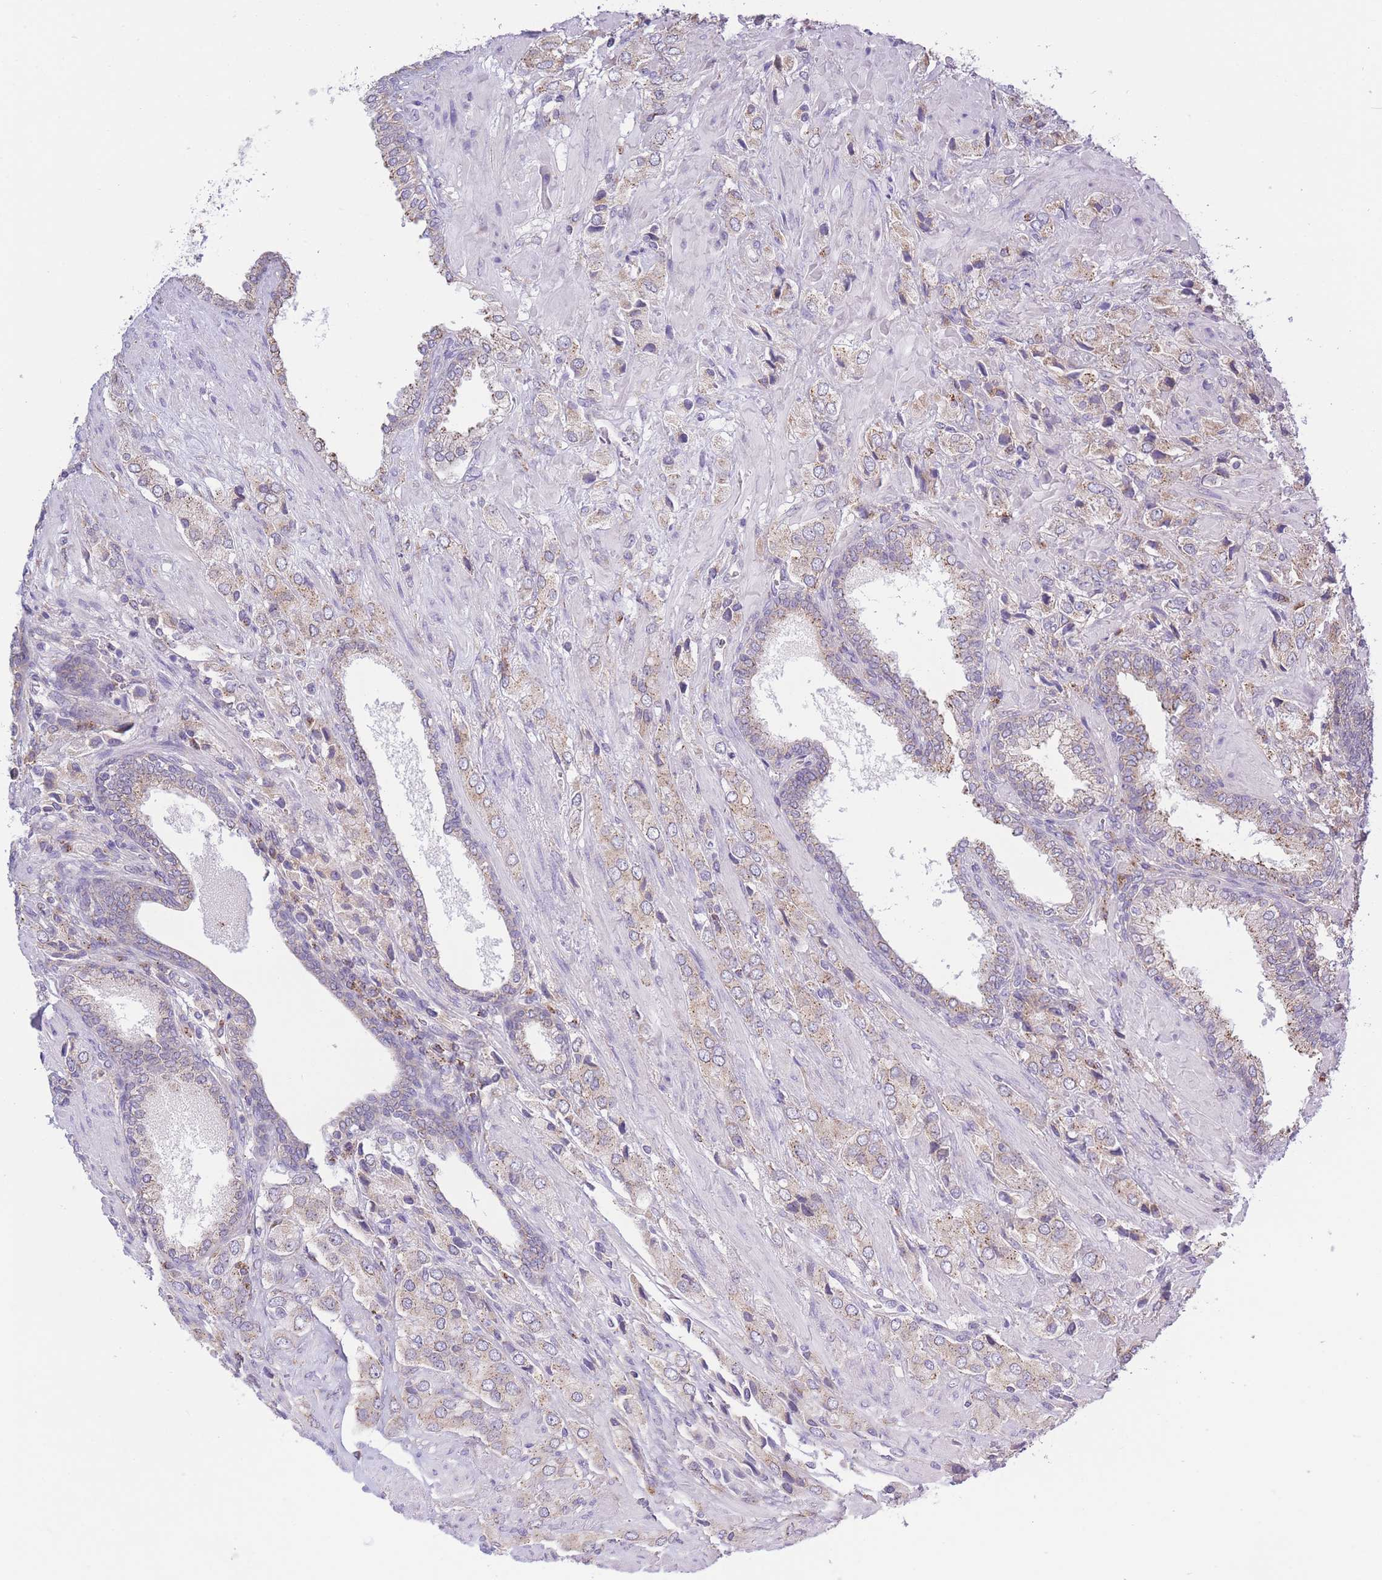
{"staining": {"intensity": "moderate", "quantity": "<25%", "location": "cytoplasmic/membranous"}, "tissue": "prostate cancer", "cell_type": "Tumor cells", "image_type": "cancer", "snomed": [{"axis": "morphology", "description": "Adenocarcinoma, High grade"}, {"axis": "topography", "description": "Prostate and seminal vesicle, NOS"}], "caption": "Immunohistochemical staining of prostate cancer (adenocarcinoma (high-grade)) exhibits moderate cytoplasmic/membranous protein staining in about <25% of tumor cells. (DAB = brown stain, brightfield microscopy at high magnification).", "gene": "COPG2", "patient": {"sex": "male", "age": 64}}